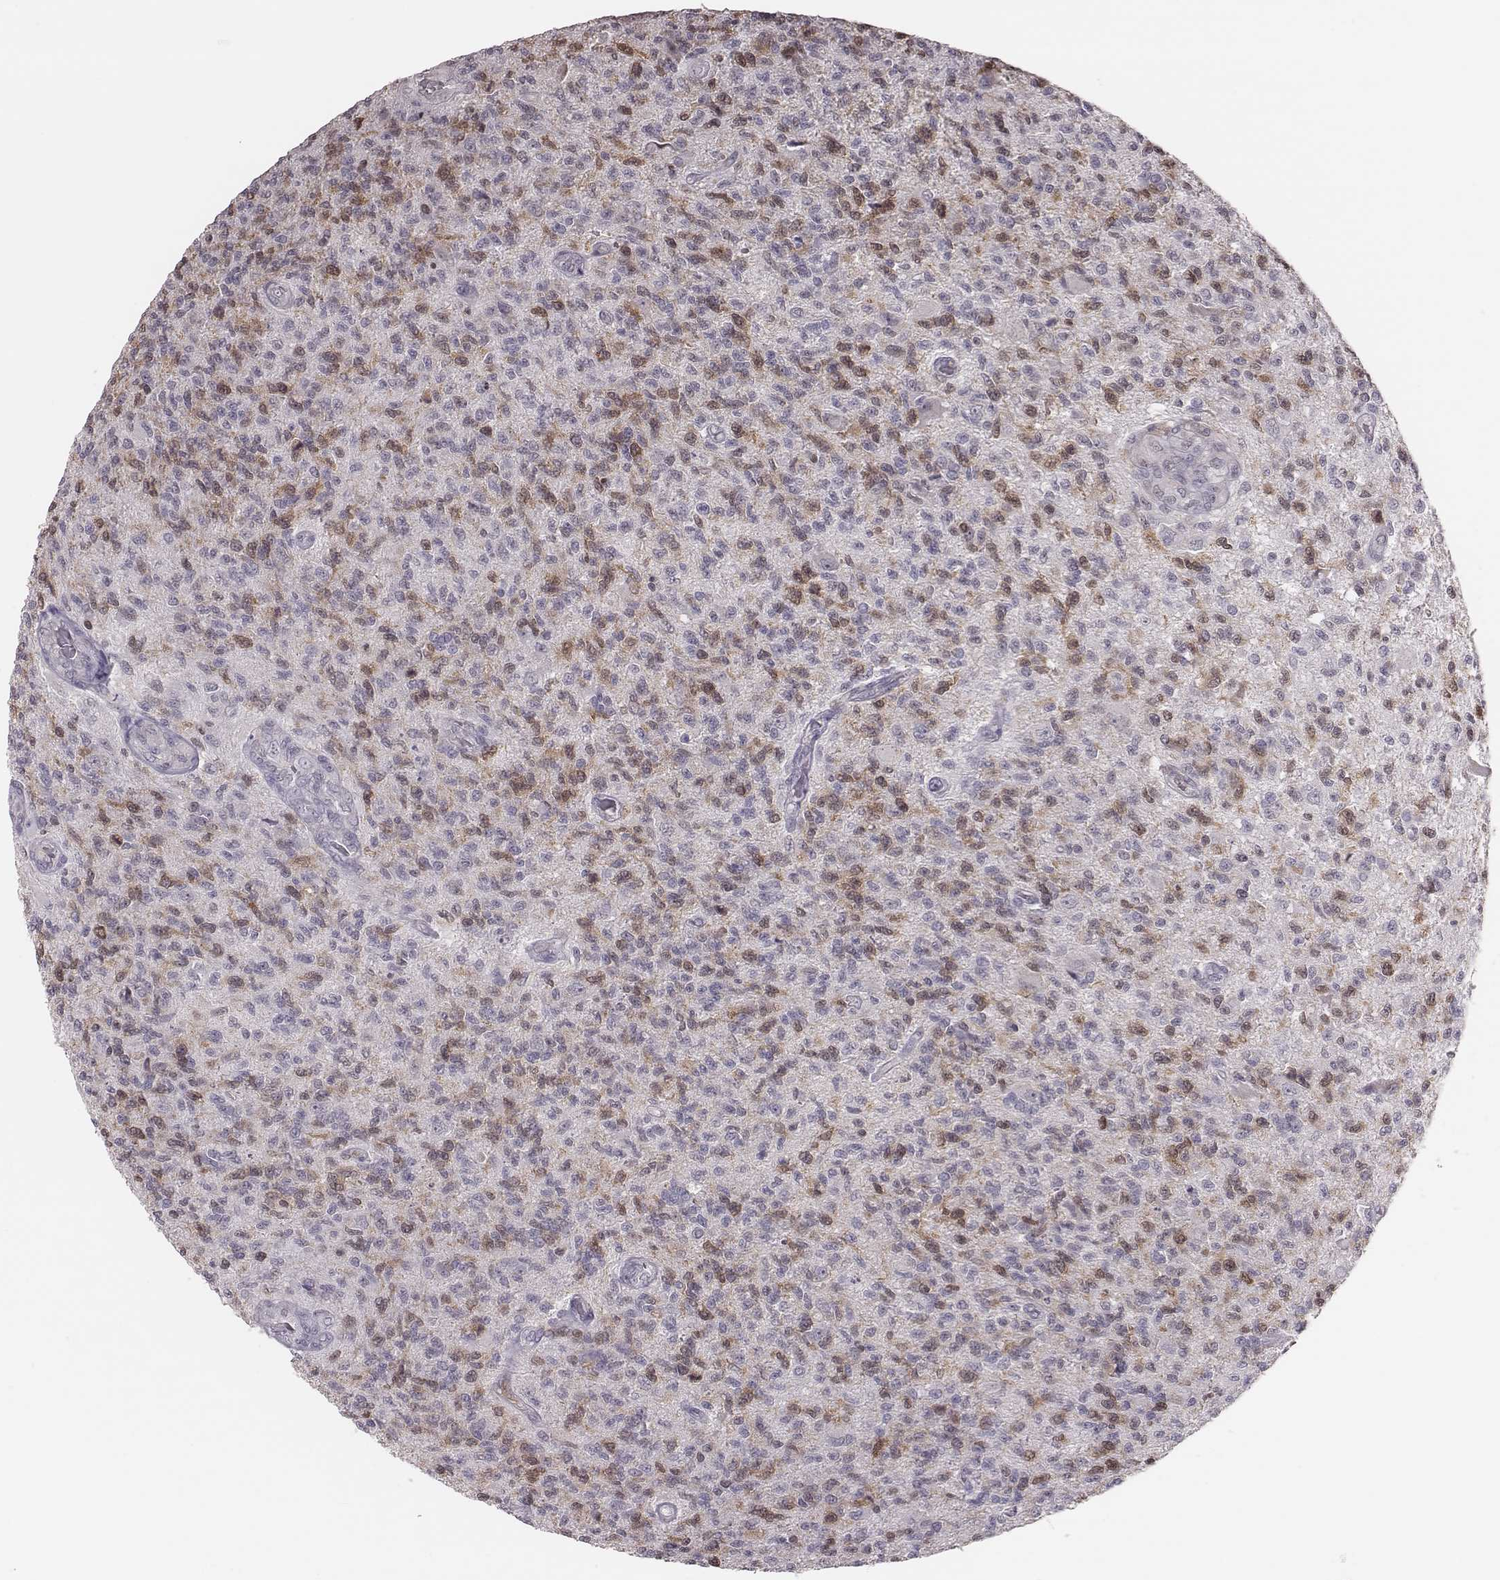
{"staining": {"intensity": "moderate", "quantity": "<25%", "location": "cytoplasmic/membranous,nuclear"}, "tissue": "glioma", "cell_type": "Tumor cells", "image_type": "cancer", "snomed": [{"axis": "morphology", "description": "Glioma, malignant, High grade"}, {"axis": "topography", "description": "Brain"}], "caption": "This photomicrograph reveals immunohistochemistry (IHC) staining of malignant glioma (high-grade), with low moderate cytoplasmic/membranous and nuclear positivity in about <25% of tumor cells.", "gene": "PBK", "patient": {"sex": "male", "age": 56}}